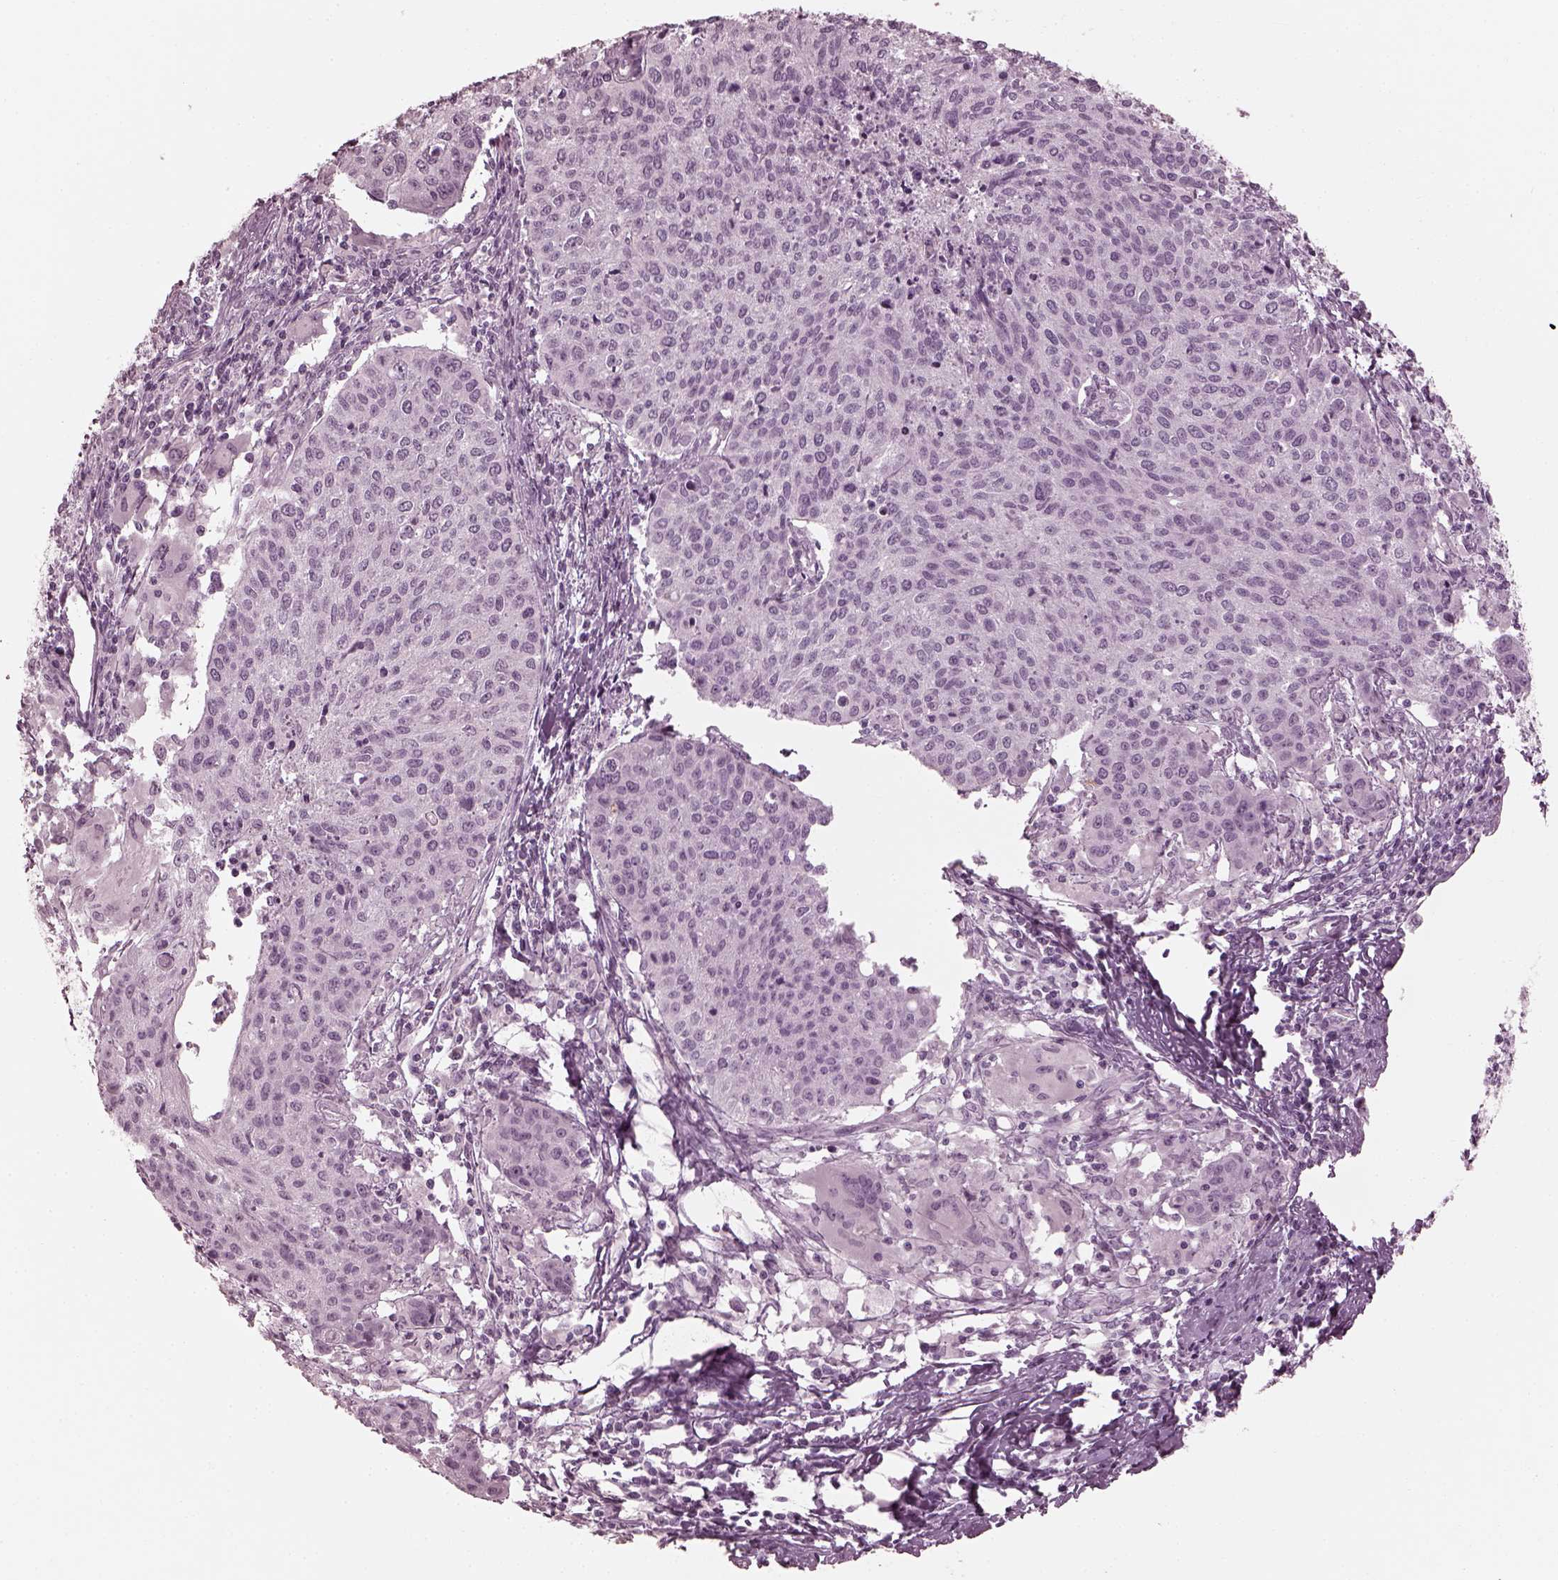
{"staining": {"intensity": "negative", "quantity": "none", "location": "none"}, "tissue": "cervical cancer", "cell_type": "Tumor cells", "image_type": "cancer", "snomed": [{"axis": "morphology", "description": "Squamous cell carcinoma, NOS"}, {"axis": "topography", "description": "Cervix"}], "caption": "DAB (3,3'-diaminobenzidine) immunohistochemical staining of human cervical cancer (squamous cell carcinoma) reveals no significant positivity in tumor cells.", "gene": "SAXO2", "patient": {"sex": "female", "age": 38}}